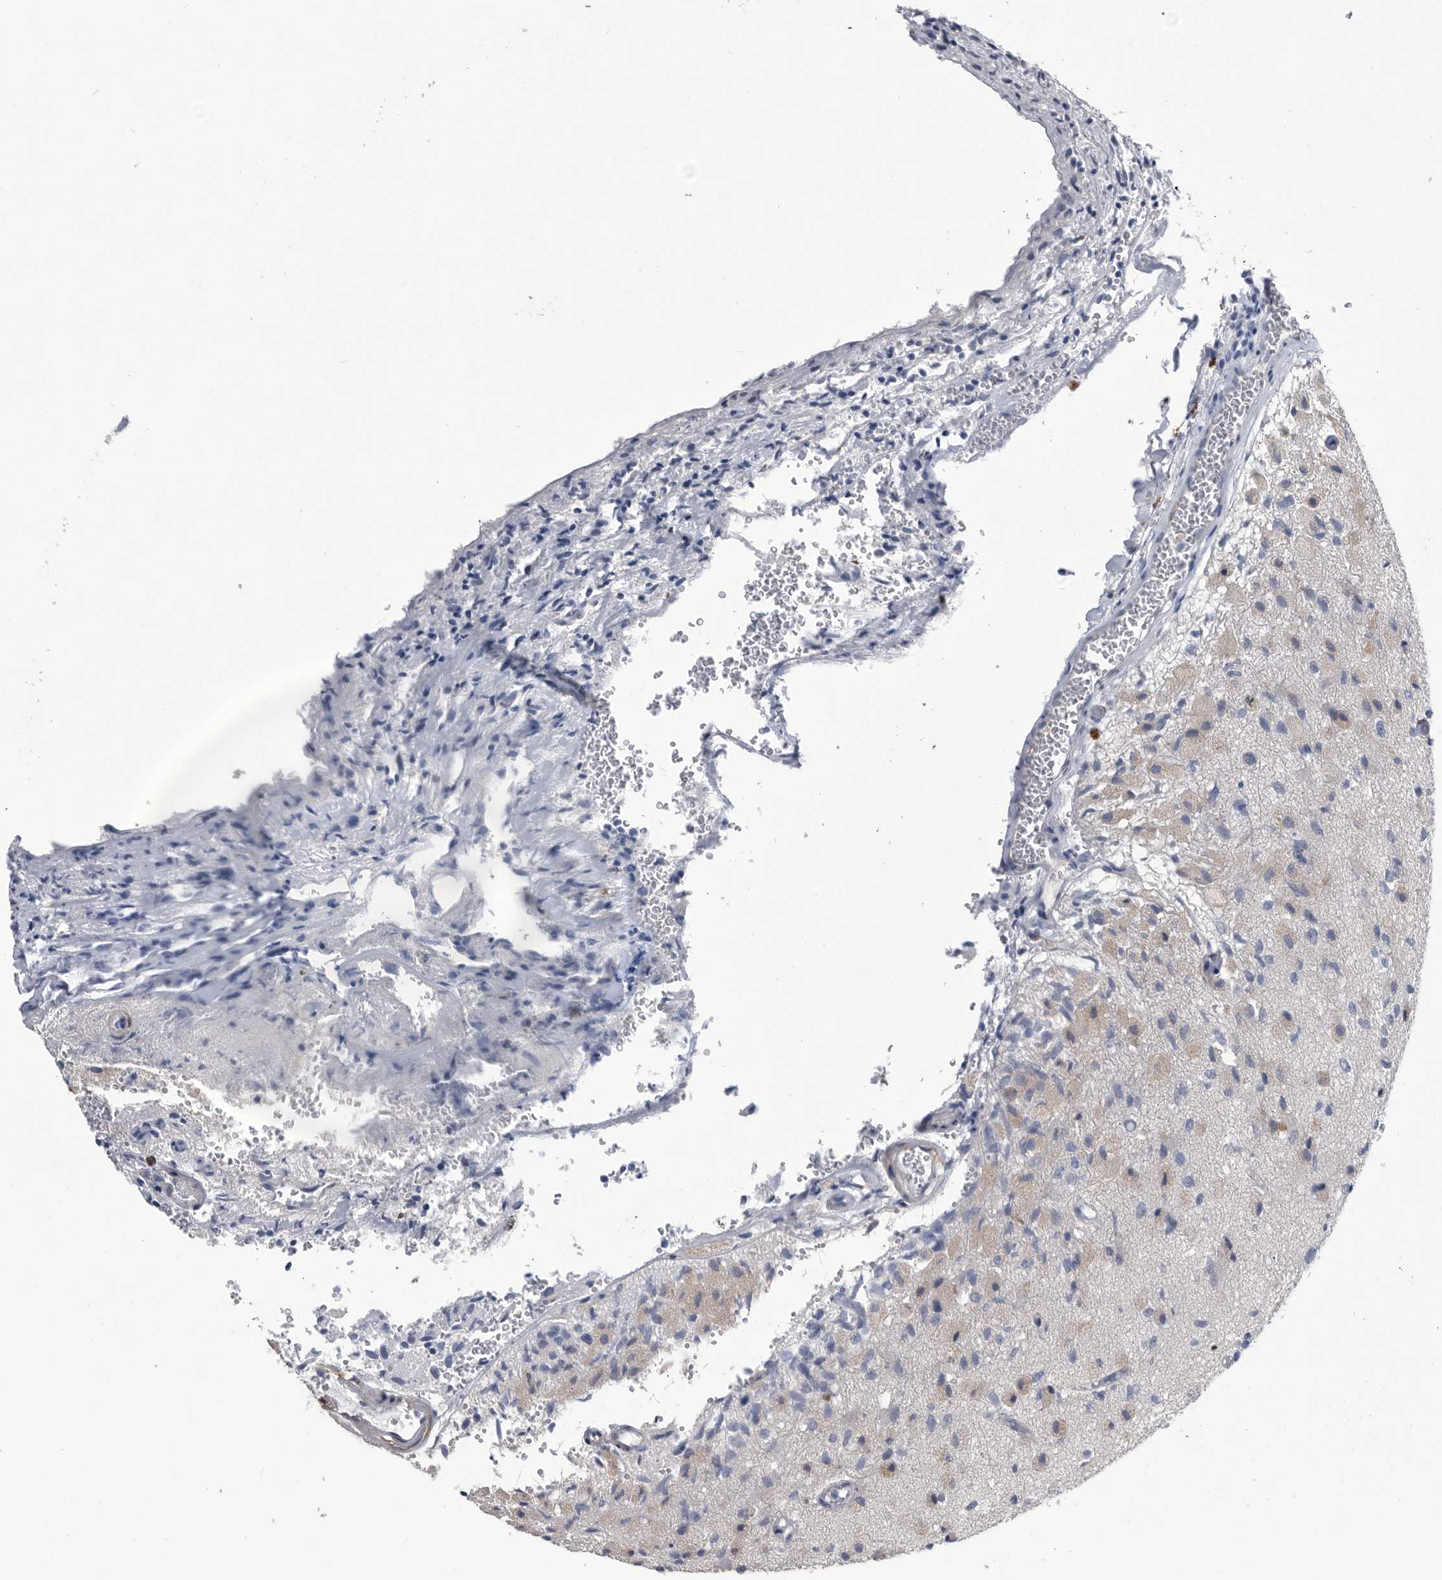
{"staining": {"intensity": "weak", "quantity": "<25%", "location": "cytoplasmic/membranous"}, "tissue": "glioma", "cell_type": "Tumor cells", "image_type": "cancer", "snomed": [{"axis": "morphology", "description": "Normal tissue, NOS"}, {"axis": "morphology", "description": "Glioma, malignant, High grade"}, {"axis": "topography", "description": "Cerebral cortex"}], "caption": "IHC photomicrograph of human malignant glioma (high-grade) stained for a protein (brown), which displays no expression in tumor cells.", "gene": "BTBD6", "patient": {"sex": "male", "age": 77}}